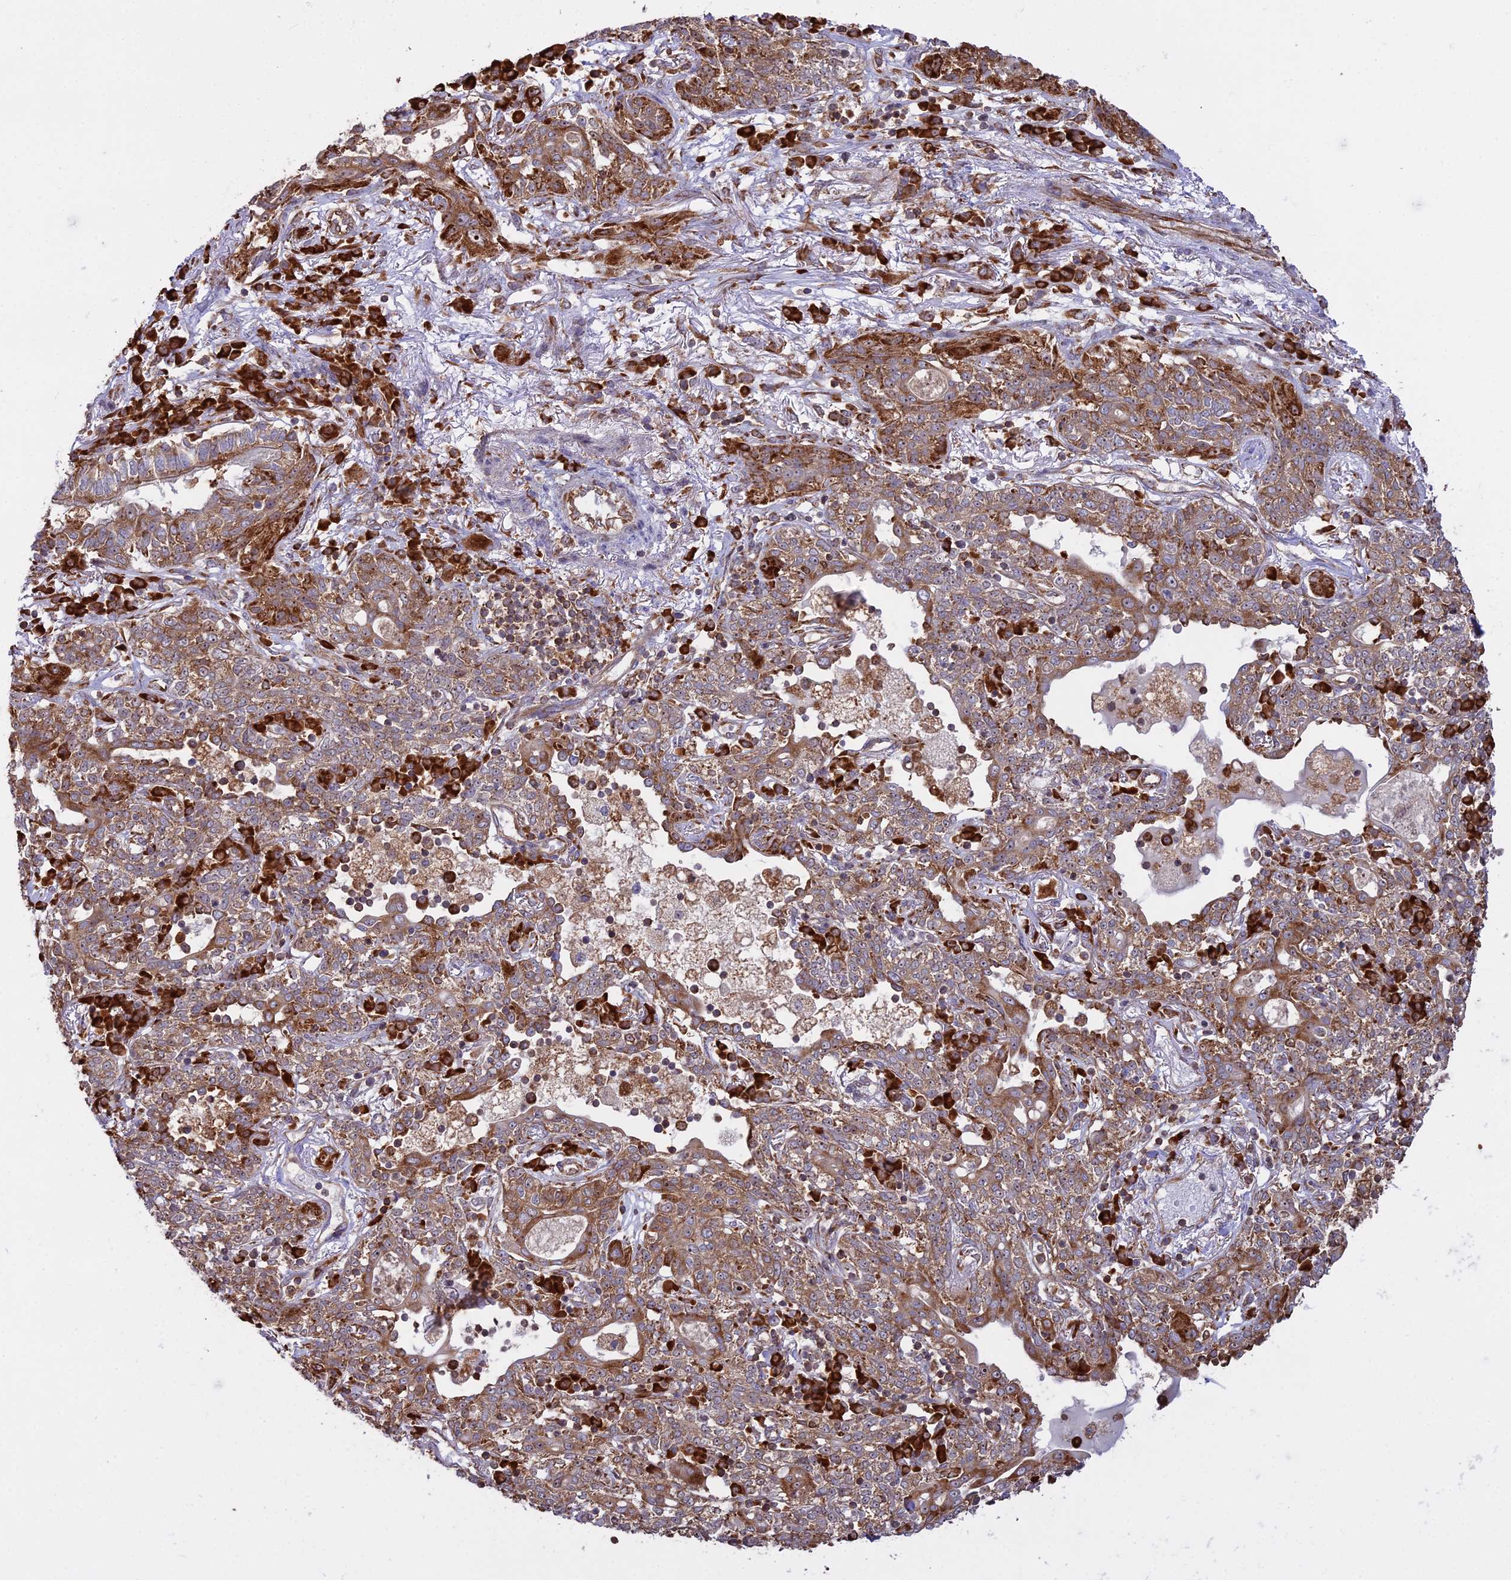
{"staining": {"intensity": "moderate", "quantity": ">75%", "location": "cytoplasmic/membranous"}, "tissue": "lung cancer", "cell_type": "Tumor cells", "image_type": "cancer", "snomed": [{"axis": "morphology", "description": "Squamous cell carcinoma, NOS"}, {"axis": "topography", "description": "Lung"}], "caption": "The histopathology image exhibits staining of lung cancer, revealing moderate cytoplasmic/membranous protein expression (brown color) within tumor cells.", "gene": "RPL26", "patient": {"sex": "female", "age": 70}}